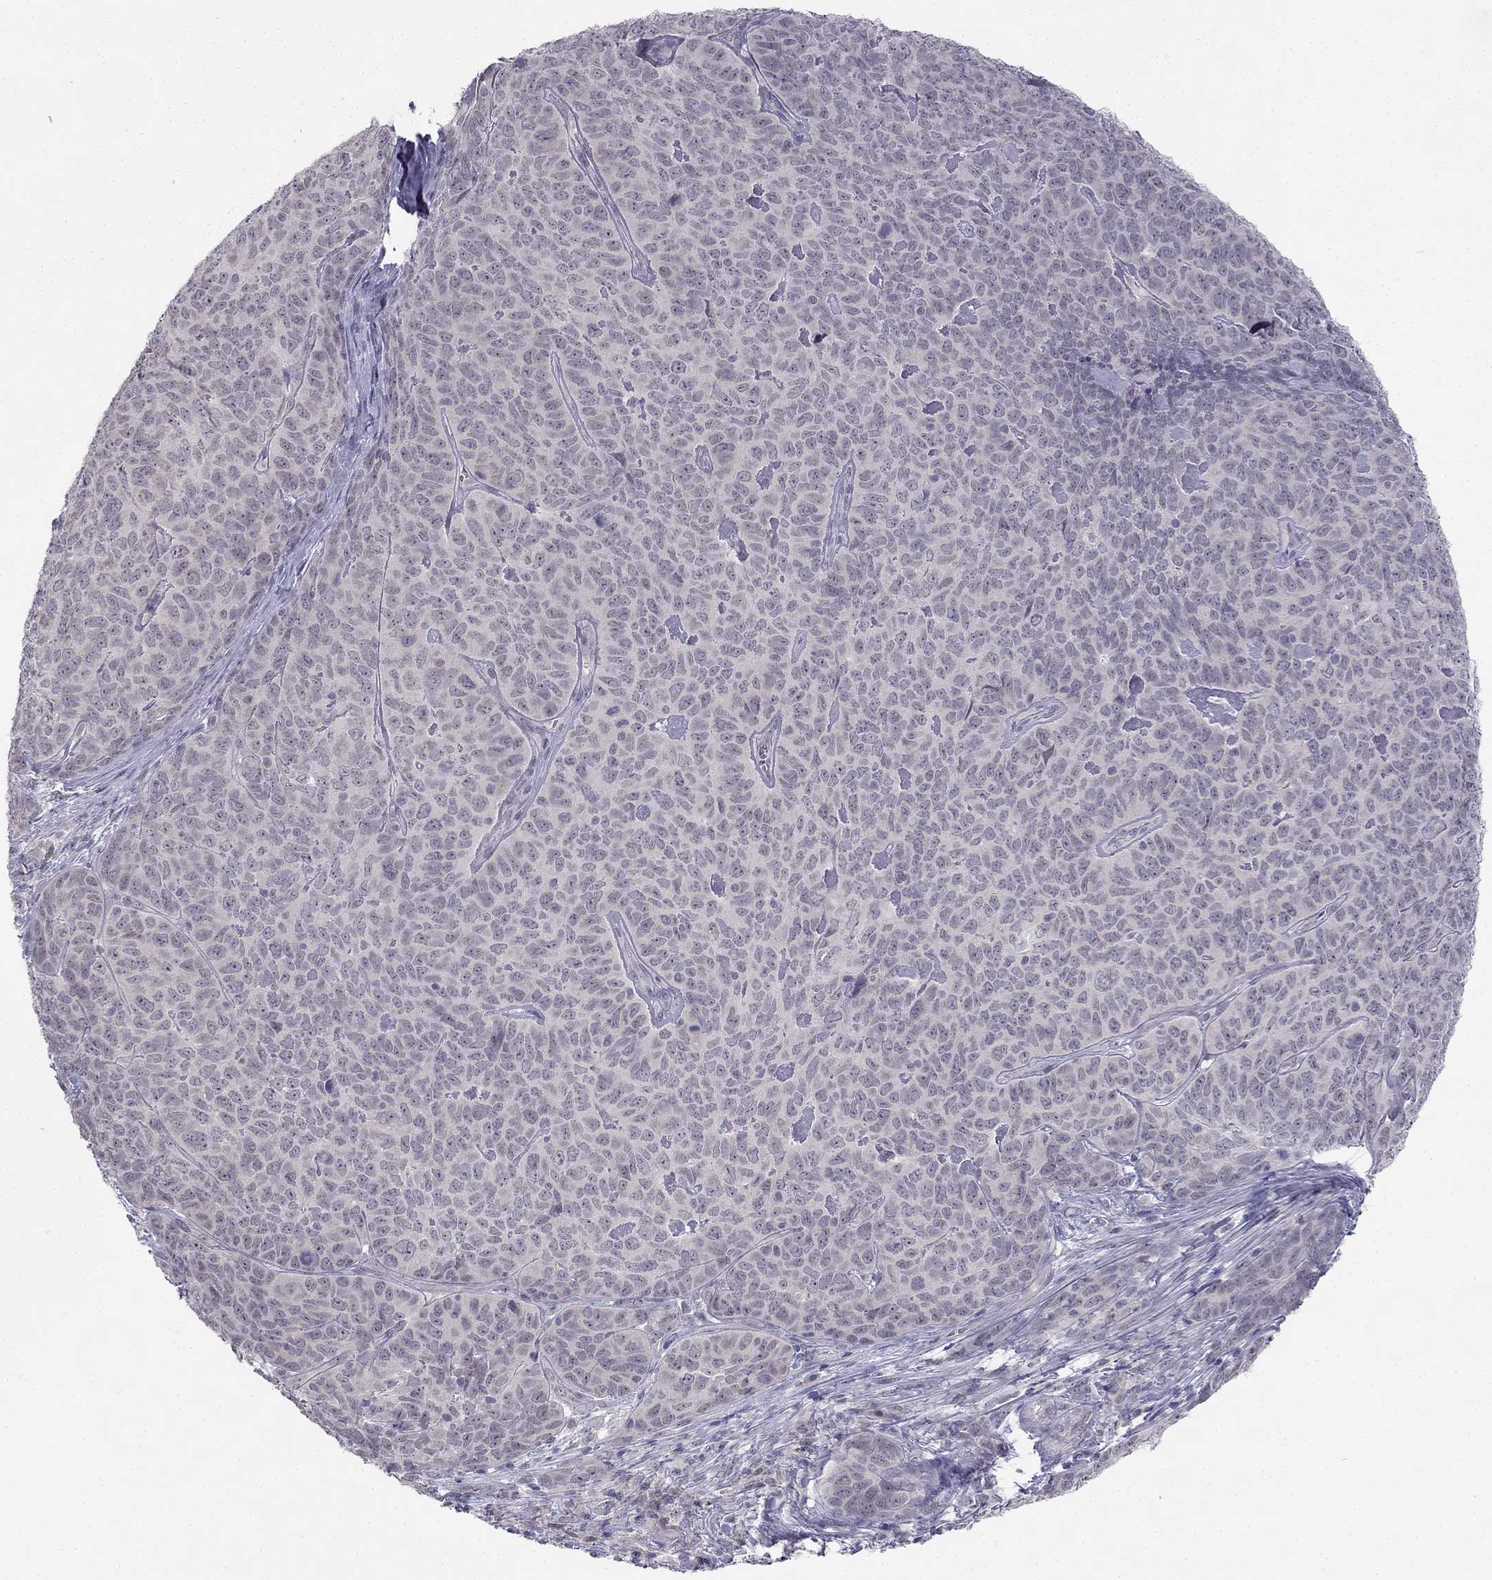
{"staining": {"intensity": "negative", "quantity": "none", "location": "none"}, "tissue": "skin cancer", "cell_type": "Tumor cells", "image_type": "cancer", "snomed": [{"axis": "morphology", "description": "Squamous cell carcinoma, NOS"}, {"axis": "topography", "description": "Skin"}, {"axis": "topography", "description": "Anal"}], "caption": "An image of skin cancer stained for a protein demonstrates no brown staining in tumor cells.", "gene": "C16orf89", "patient": {"sex": "female", "age": 51}}